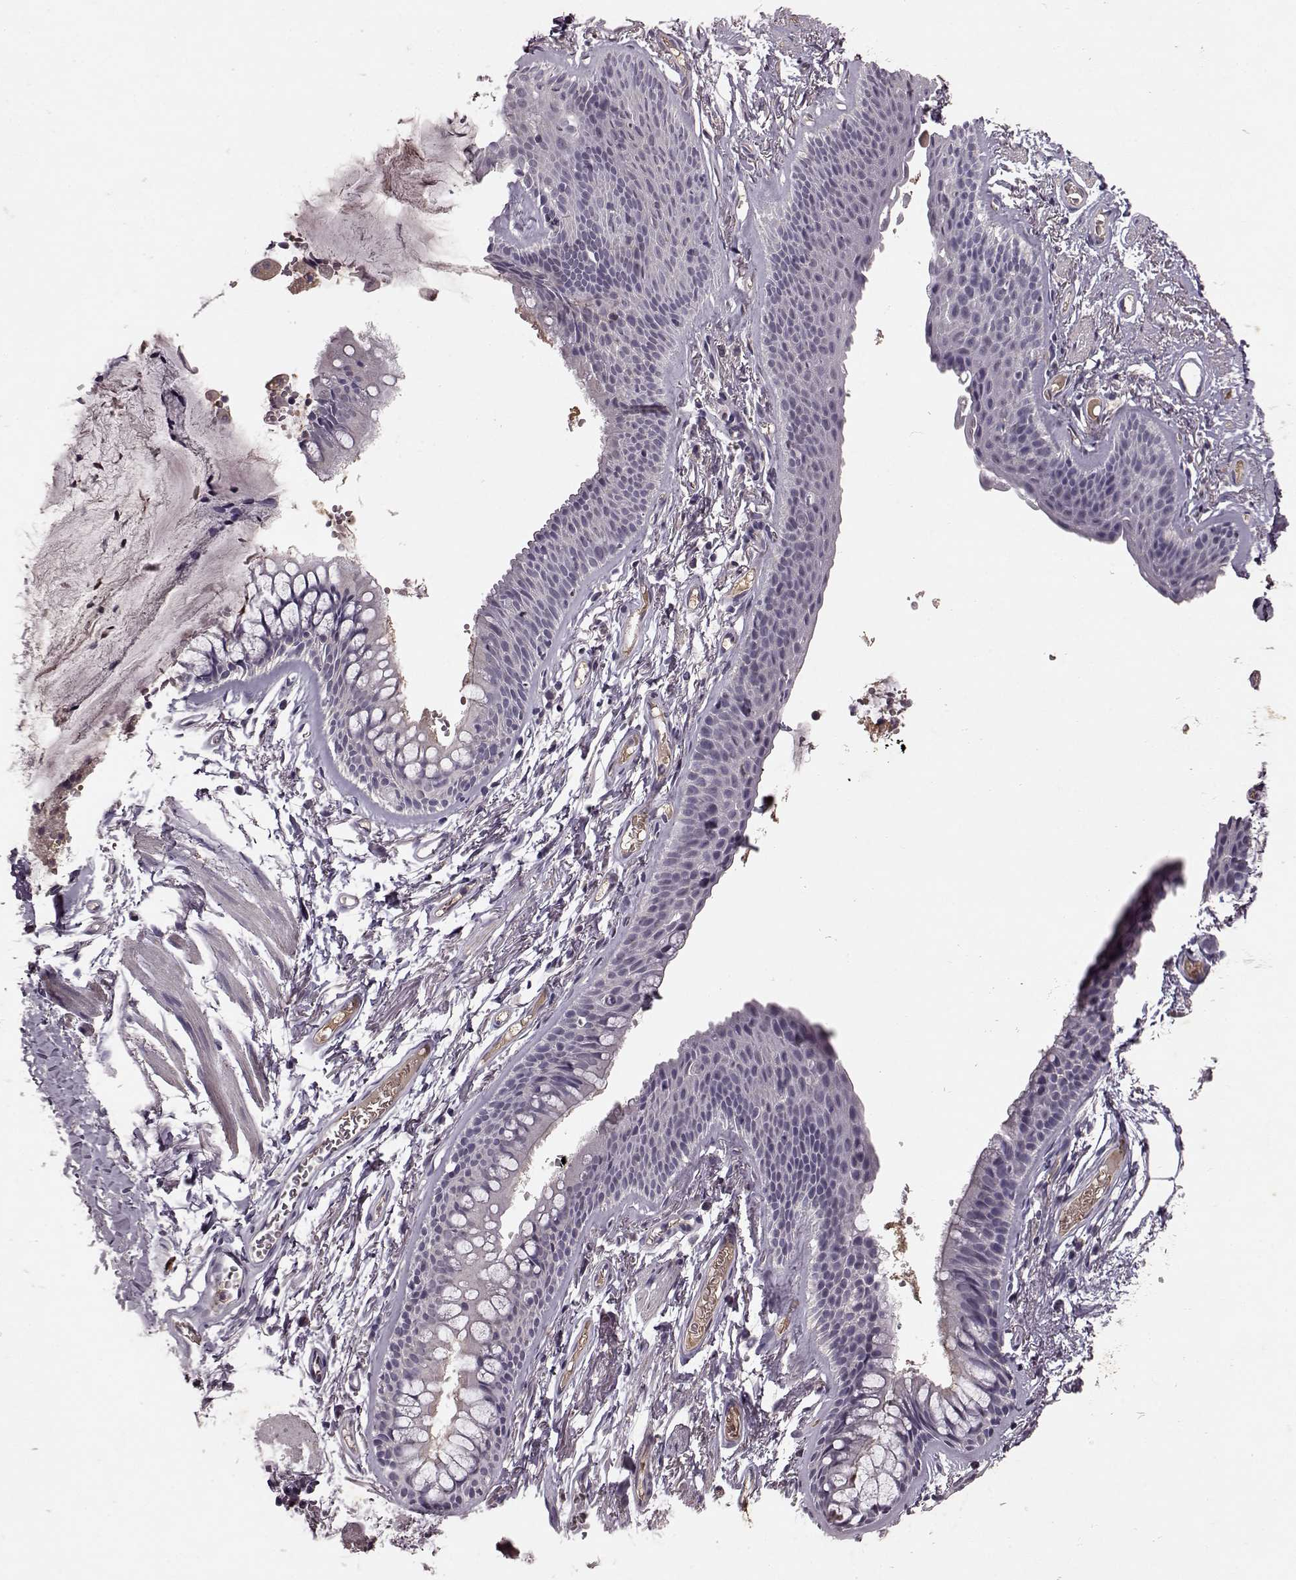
{"staining": {"intensity": "negative", "quantity": "none", "location": "none"}, "tissue": "soft tissue", "cell_type": "Chondrocytes", "image_type": "normal", "snomed": [{"axis": "morphology", "description": "Normal tissue, NOS"}, {"axis": "topography", "description": "Cartilage tissue"}, {"axis": "topography", "description": "Bronchus"}], "caption": "A histopathology image of soft tissue stained for a protein displays no brown staining in chondrocytes.", "gene": "FRRS1L", "patient": {"sex": "female", "age": 79}}